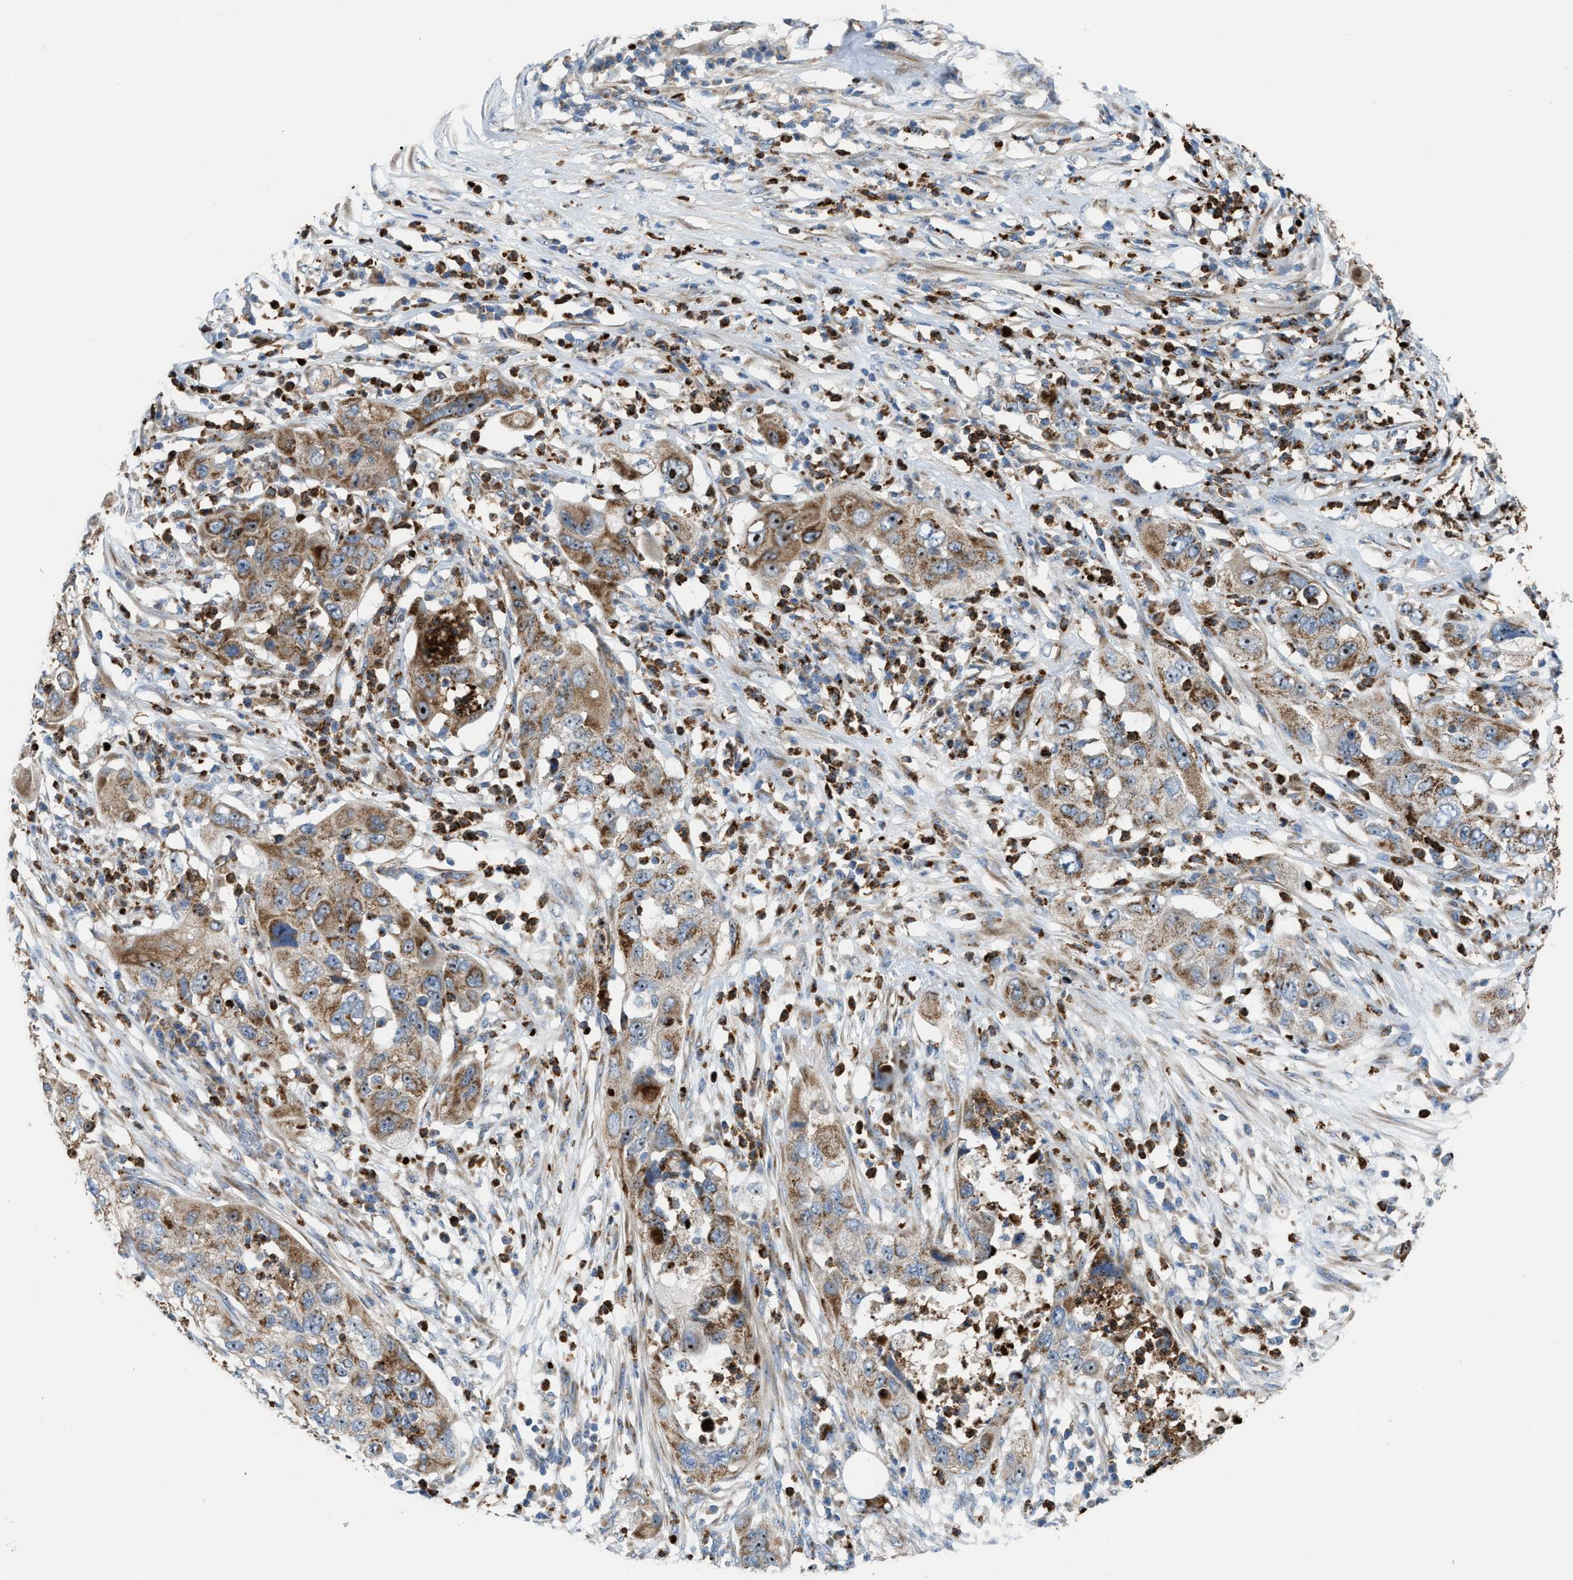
{"staining": {"intensity": "moderate", "quantity": ">75%", "location": "cytoplasmic/membranous,nuclear"}, "tissue": "pancreatic cancer", "cell_type": "Tumor cells", "image_type": "cancer", "snomed": [{"axis": "morphology", "description": "Adenocarcinoma, NOS"}, {"axis": "topography", "description": "Pancreas"}], "caption": "Pancreatic cancer (adenocarcinoma) stained with a protein marker exhibits moderate staining in tumor cells.", "gene": "TPH1", "patient": {"sex": "female", "age": 78}}